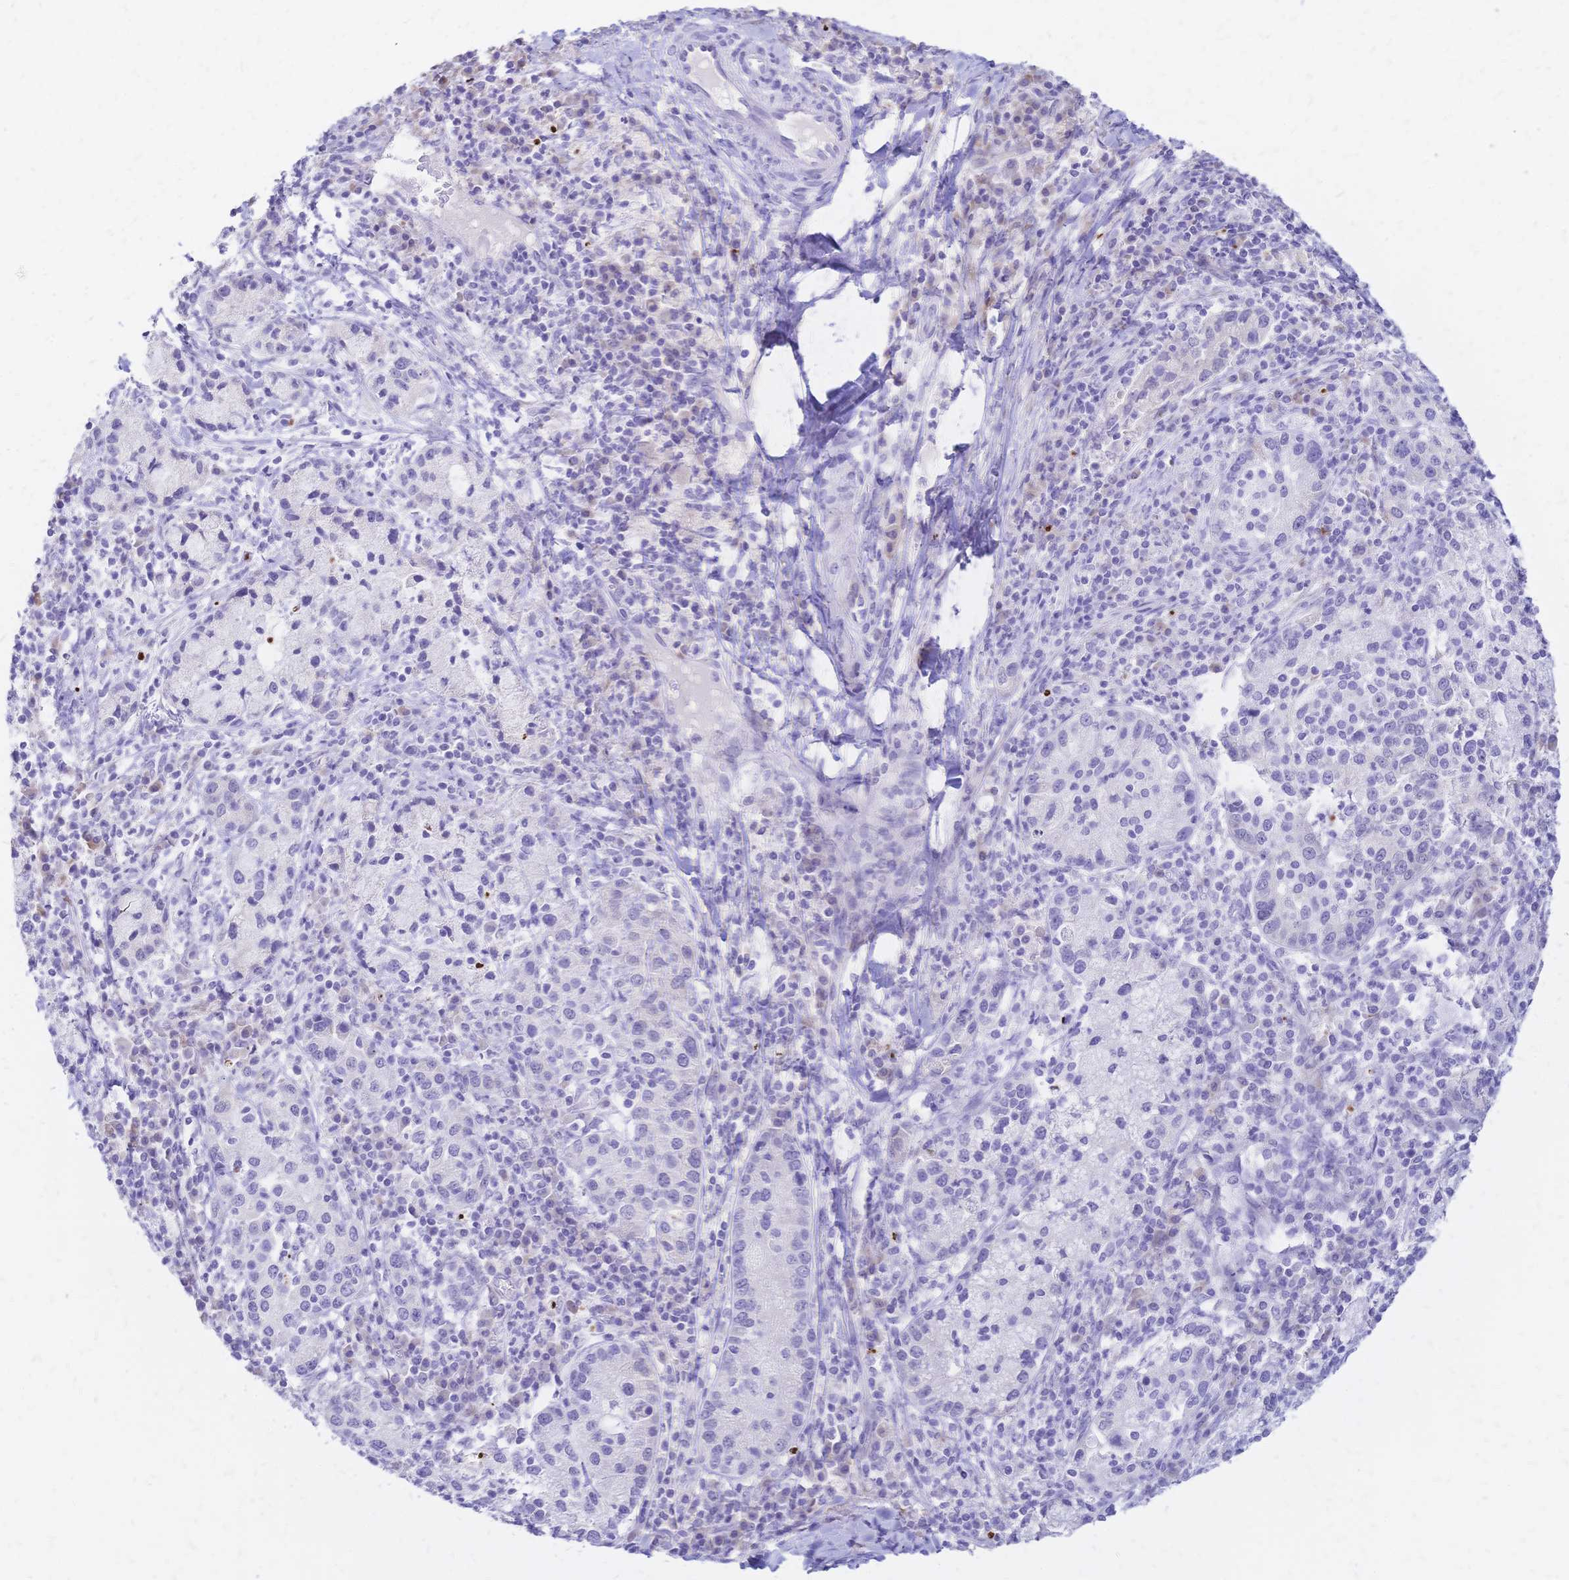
{"staining": {"intensity": "negative", "quantity": "none", "location": "none"}, "tissue": "cervical cancer", "cell_type": "Tumor cells", "image_type": "cancer", "snomed": [{"axis": "morphology", "description": "Normal tissue, NOS"}, {"axis": "morphology", "description": "Adenocarcinoma, NOS"}, {"axis": "topography", "description": "Cervix"}], "caption": "An IHC photomicrograph of adenocarcinoma (cervical) is shown. There is no staining in tumor cells of adenocarcinoma (cervical).", "gene": "GRB7", "patient": {"sex": "female", "age": 44}}